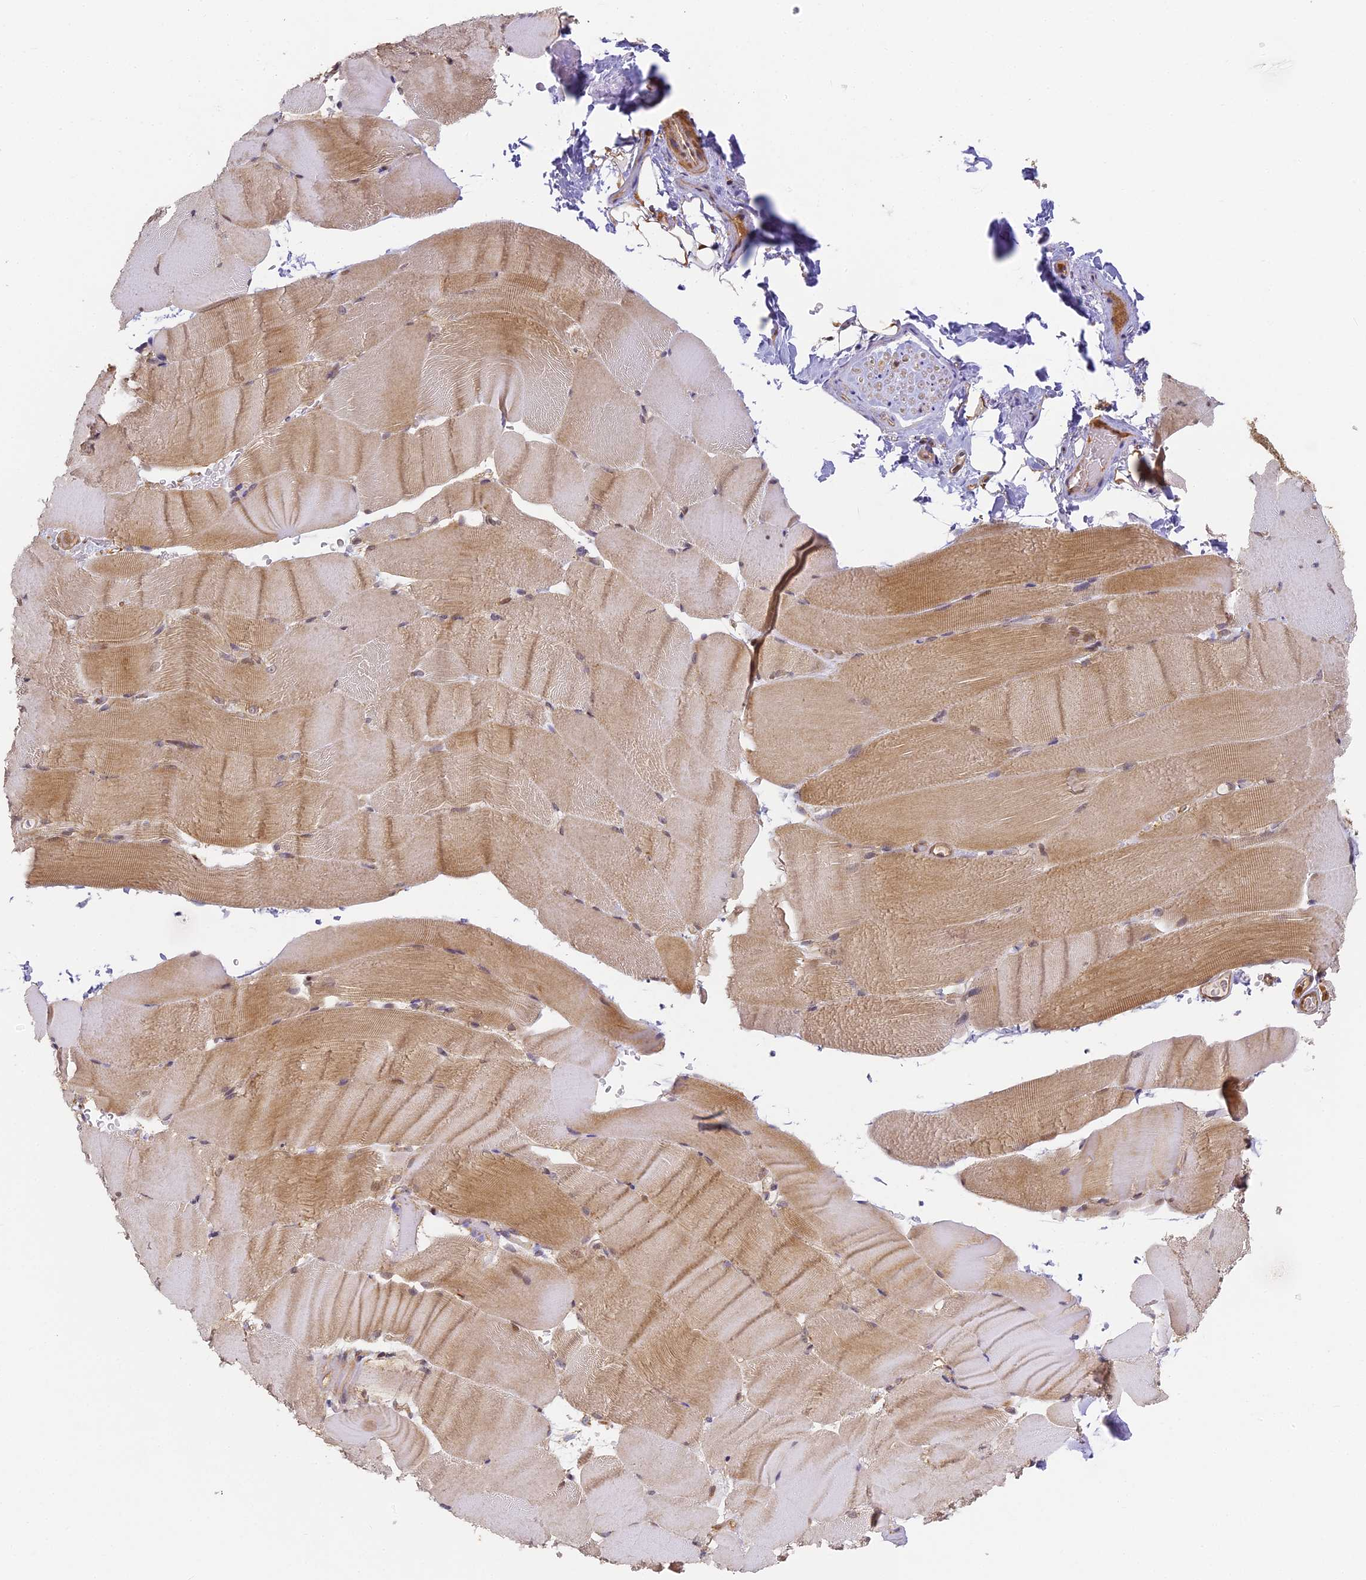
{"staining": {"intensity": "moderate", "quantity": "25%-75%", "location": "cytoplasmic/membranous"}, "tissue": "skeletal muscle", "cell_type": "Myocytes", "image_type": "normal", "snomed": [{"axis": "morphology", "description": "Normal tissue, NOS"}, {"axis": "topography", "description": "Skeletal muscle"}, {"axis": "topography", "description": "Parathyroid gland"}], "caption": "Myocytes show medium levels of moderate cytoplasmic/membranous staining in approximately 25%-75% of cells in benign skeletal muscle.", "gene": "ENSG00000268870", "patient": {"sex": "female", "age": 37}}